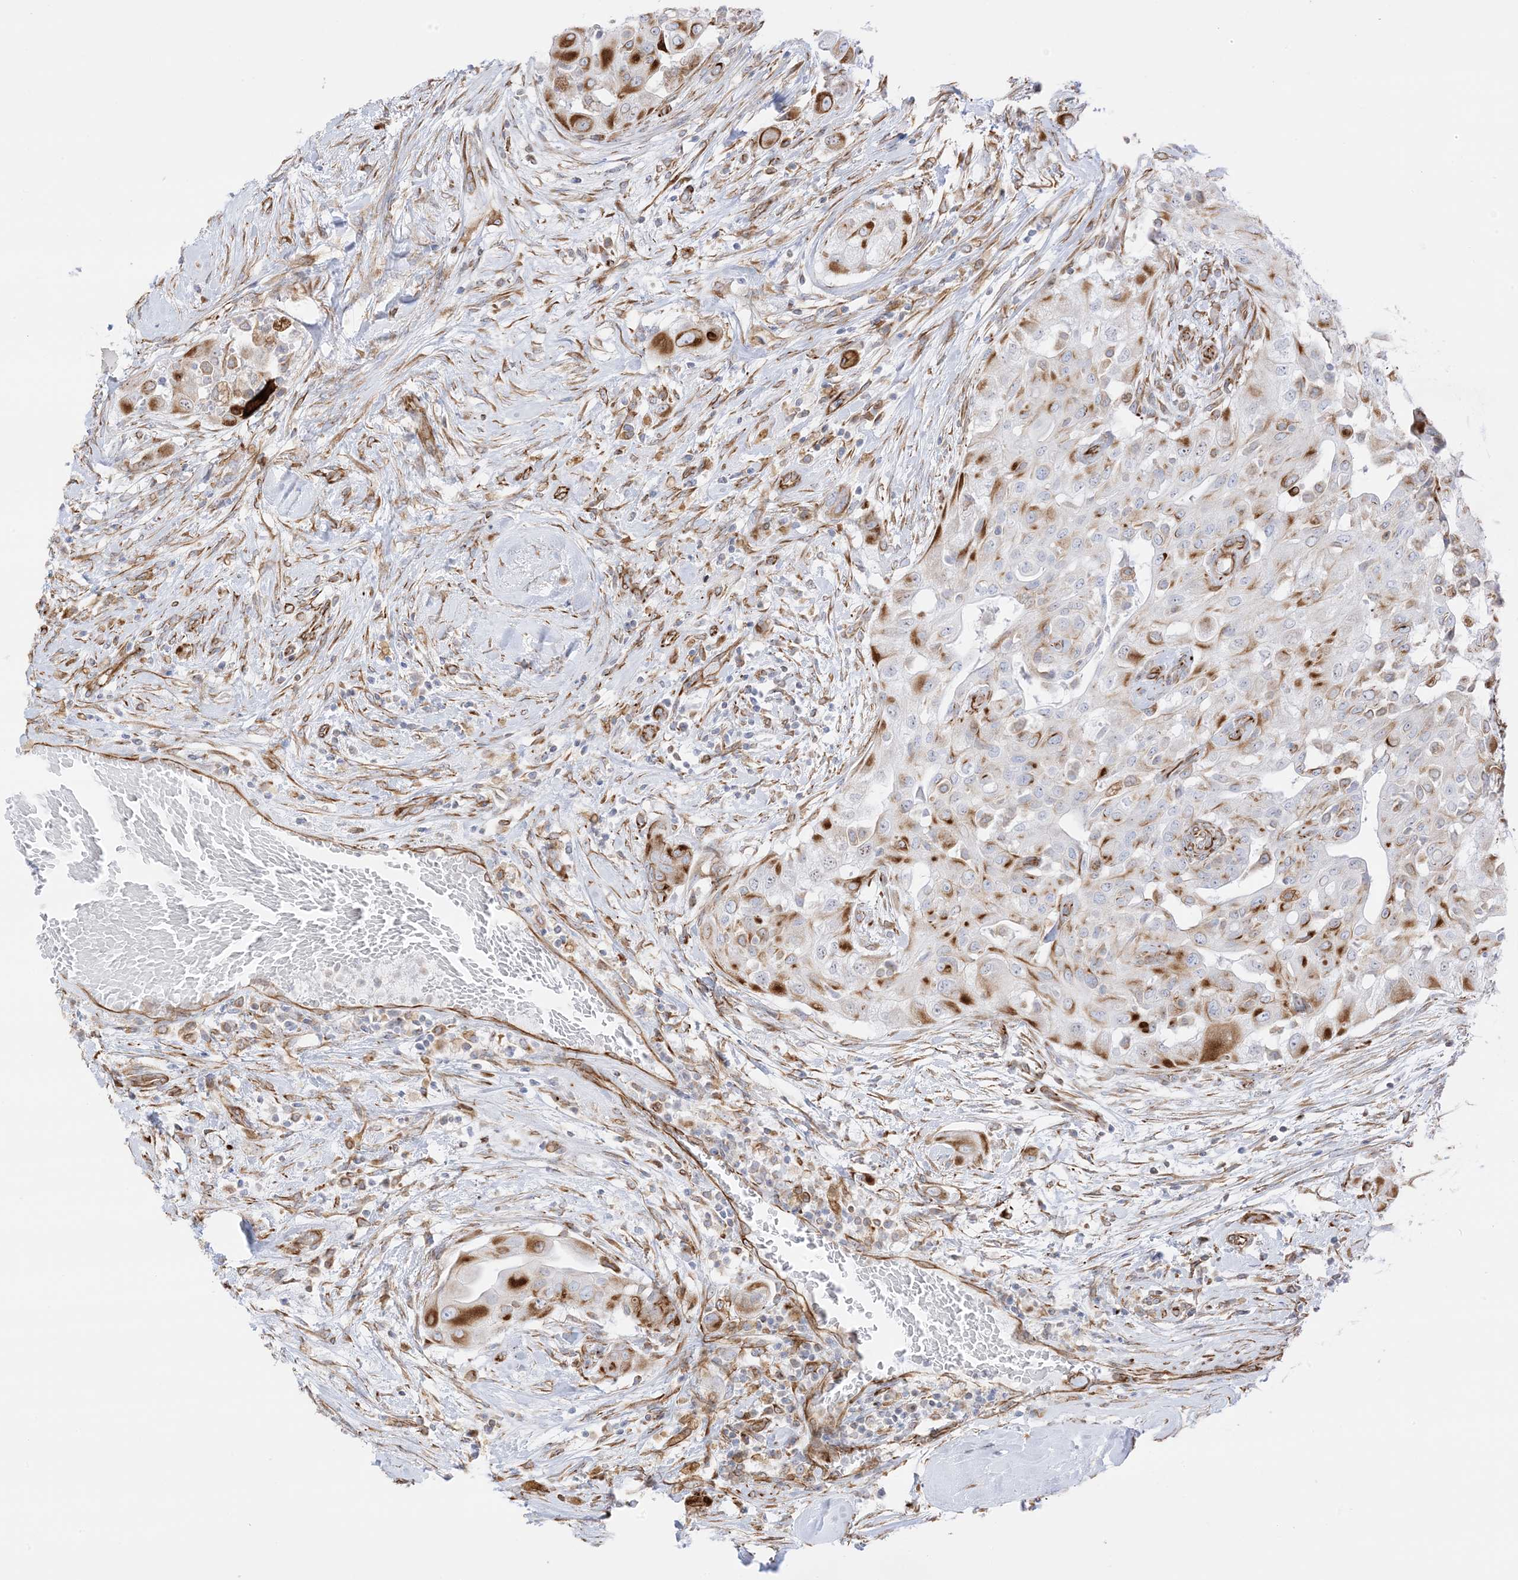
{"staining": {"intensity": "moderate", "quantity": "25%-75%", "location": "cytoplasmic/membranous"}, "tissue": "thyroid cancer", "cell_type": "Tumor cells", "image_type": "cancer", "snomed": [{"axis": "morphology", "description": "Papillary adenocarcinoma, NOS"}, {"axis": "topography", "description": "Thyroid gland"}], "caption": "High-power microscopy captured an immunohistochemistry (IHC) histopathology image of thyroid papillary adenocarcinoma, revealing moderate cytoplasmic/membranous expression in approximately 25%-75% of tumor cells. The protein of interest is stained brown, and the nuclei are stained in blue (DAB (3,3'-diaminobenzidine) IHC with brightfield microscopy, high magnification).", "gene": "PID1", "patient": {"sex": "female", "age": 59}}